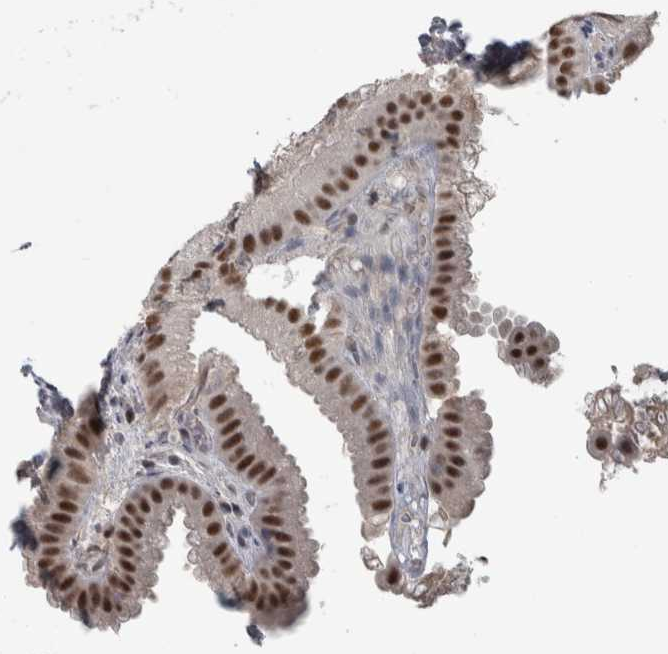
{"staining": {"intensity": "strong", "quantity": ">75%", "location": "nuclear"}, "tissue": "gallbladder", "cell_type": "Glandular cells", "image_type": "normal", "snomed": [{"axis": "morphology", "description": "Normal tissue, NOS"}, {"axis": "topography", "description": "Gallbladder"}], "caption": "Immunohistochemical staining of benign gallbladder shows high levels of strong nuclear positivity in about >75% of glandular cells. (DAB IHC, brown staining for protein, blue staining for nuclei).", "gene": "DDX42", "patient": {"sex": "female", "age": 30}}